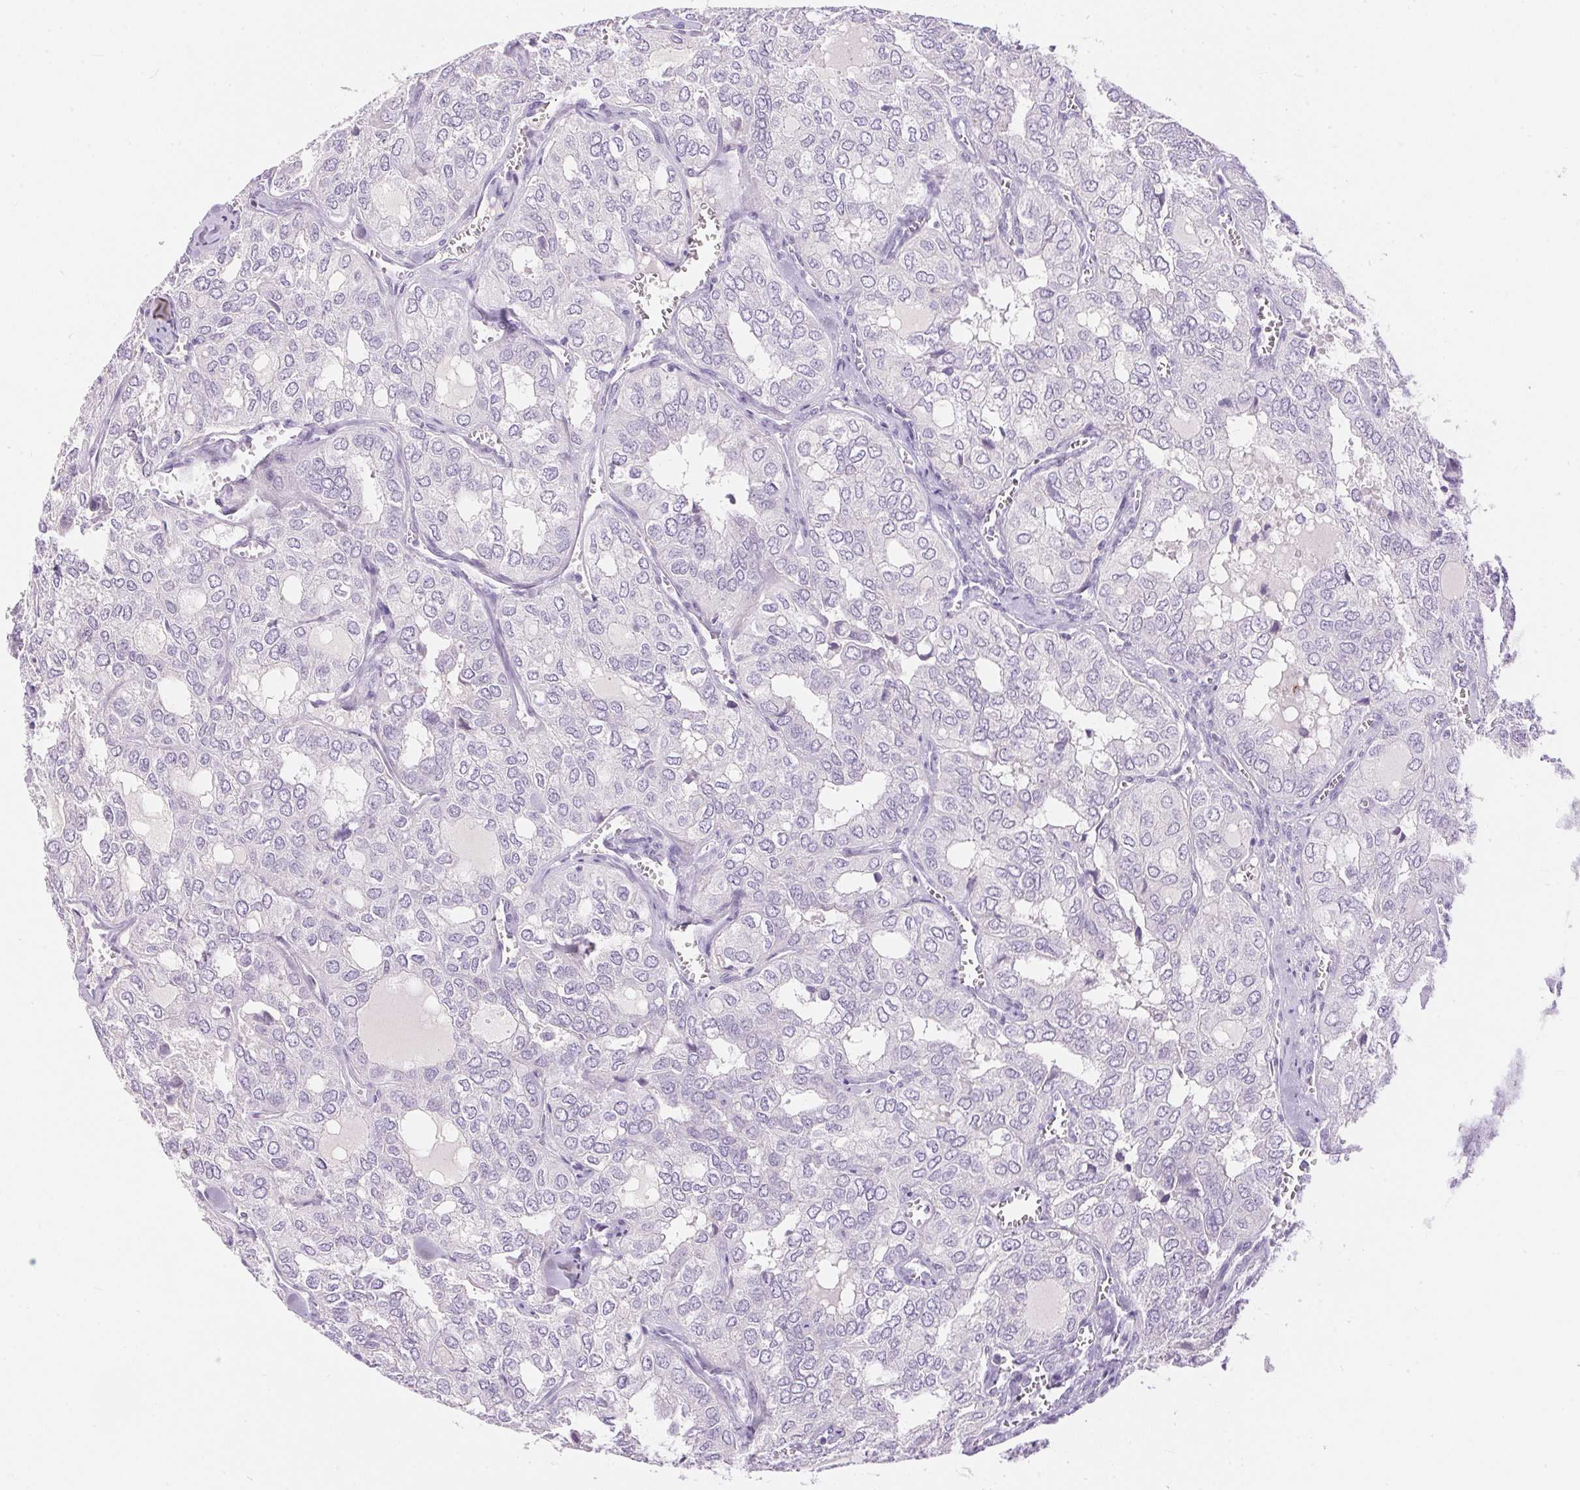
{"staining": {"intensity": "negative", "quantity": "none", "location": "none"}, "tissue": "thyroid cancer", "cell_type": "Tumor cells", "image_type": "cancer", "snomed": [{"axis": "morphology", "description": "Follicular adenoma carcinoma, NOS"}, {"axis": "topography", "description": "Thyroid gland"}], "caption": "High power microscopy micrograph of an immunohistochemistry histopathology image of thyroid cancer (follicular adenoma carcinoma), revealing no significant expression in tumor cells. Nuclei are stained in blue.", "gene": "PNLIPRP3", "patient": {"sex": "male", "age": 75}}